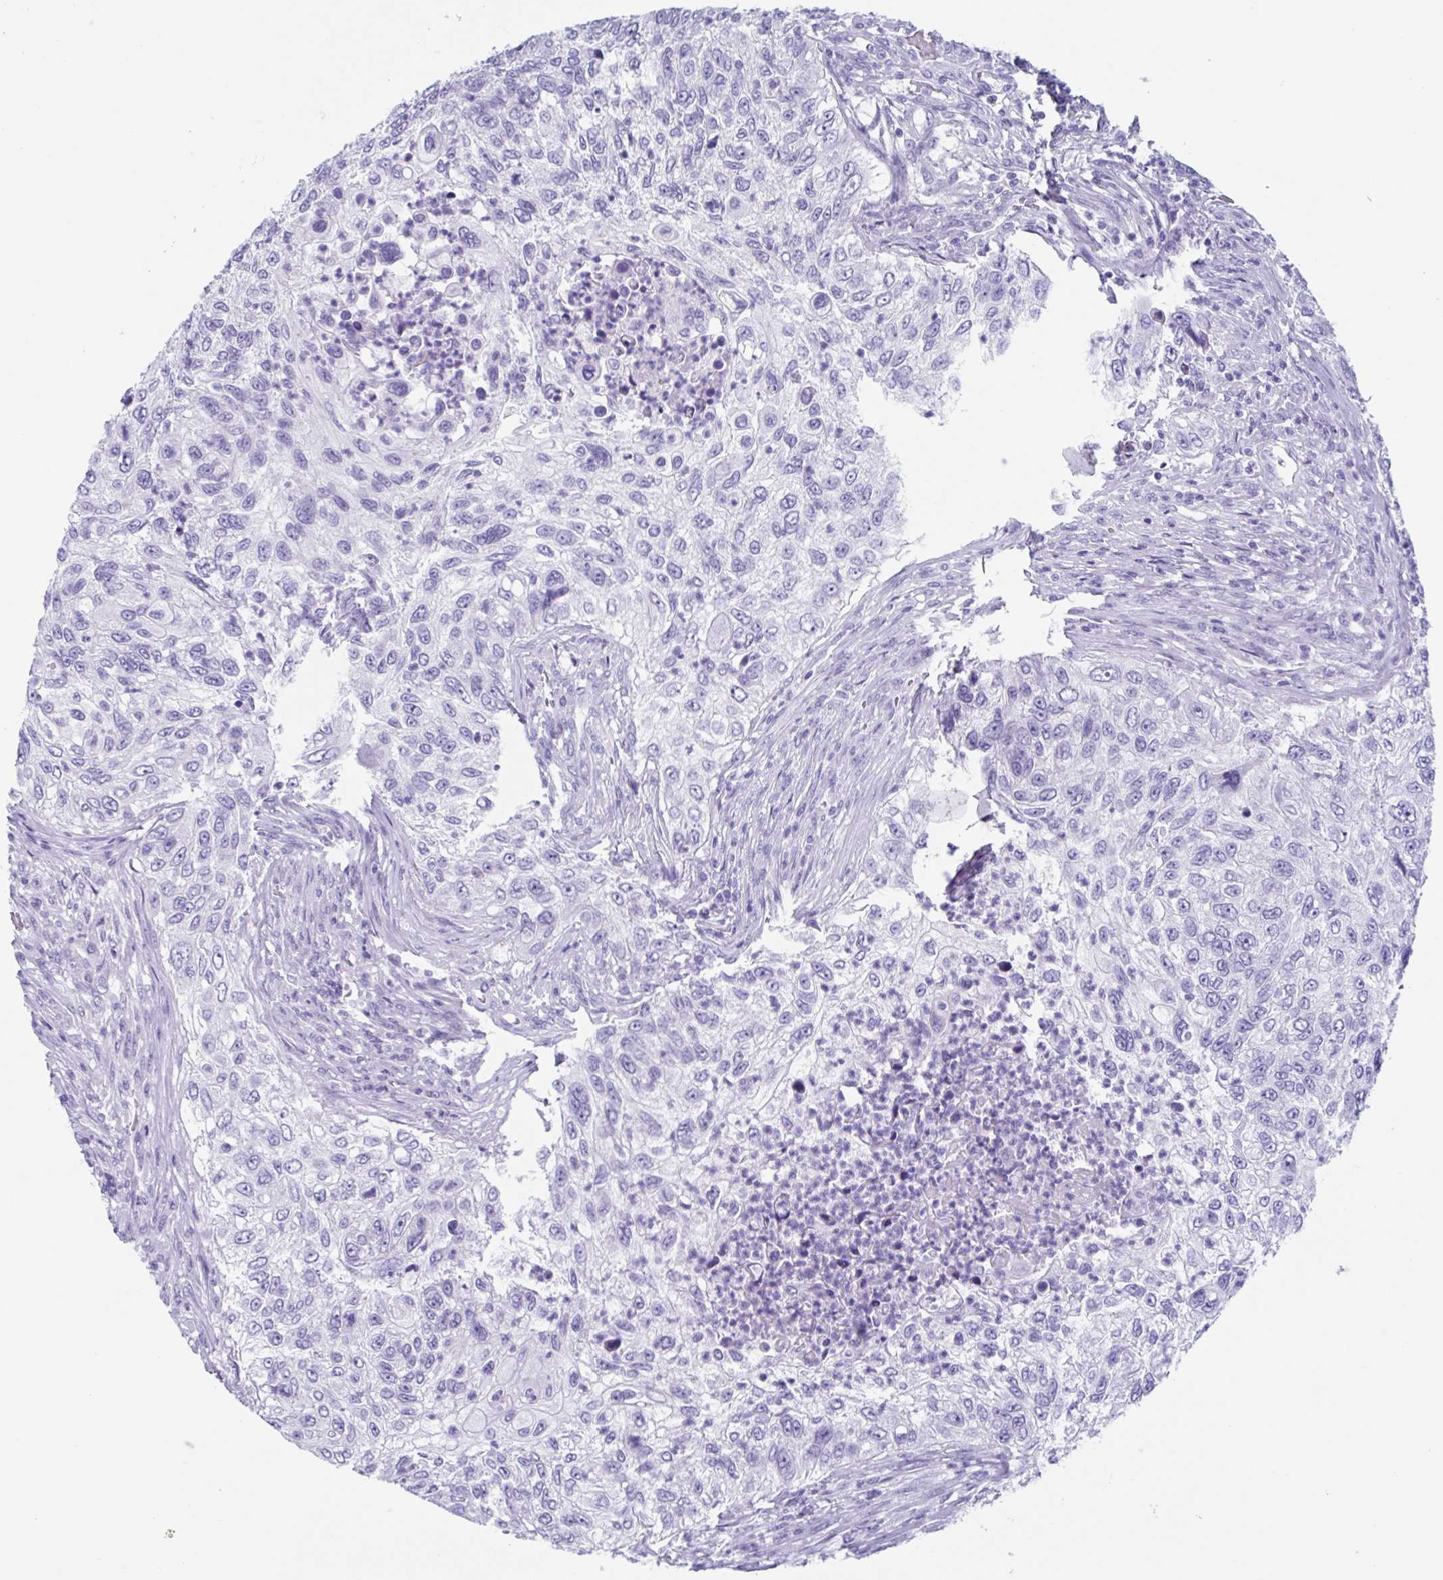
{"staining": {"intensity": "negative", "quantity": "none", "location": "none"}, "tissue": "urothelial cancer", "cell_type": "Tumor cells", "image_type": "cancer", "snomed": [{"axis": "morphology", "description": "Urothelial carcinoma, High grade"}, {"axis": "topography", "description": "Urinary bladder"}], "caption": "An immunohistochemistry photomicrograph of urothelial cancer is shown. There is no staining in tumor cells of urothelial cancer. (DAB (3,3'-diaminobenzidine) immunohistochemistry (IHC) visualized using brightfield microscopy, high magnification).", "gene": "USP35", "patient": {"sex": "female", "age": 60}}